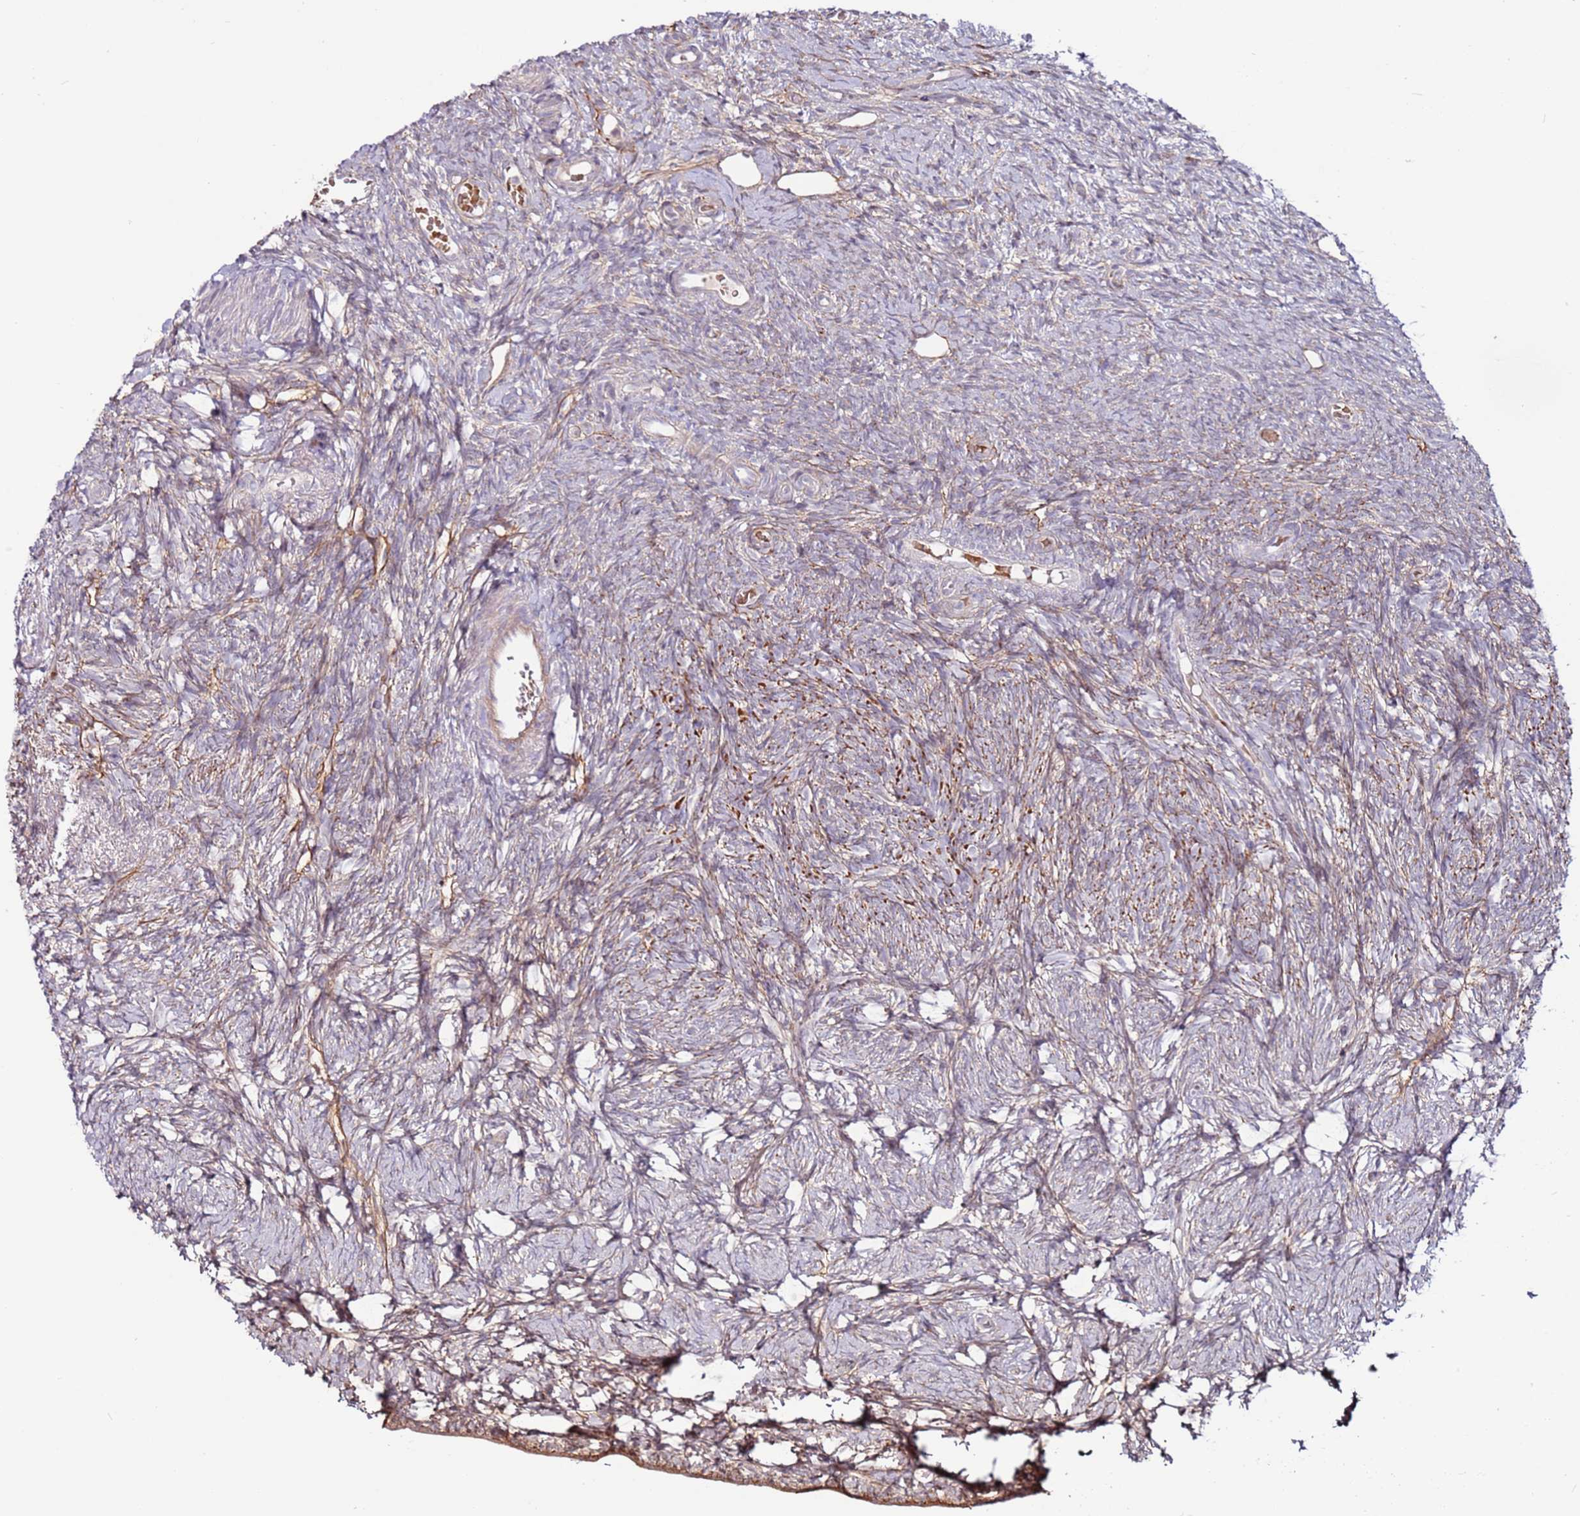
{"staining": {"intensity": "moderate", "quantity": "<25%", "location": "cytoplasmic/membranous"}, "tissue": "ovary", "cell_type": "Ovarian stroma cells", "image_type": "normal", "snomed": [{"axis": "morphology", "description": "Normal tissue, NOS"}, {"axis": "topography", "description": "Ovary"}], "caption": "The histopathology image shows a brown stain indicating the presence of a protein in the cytoplasmic/membranous of ovarian stroma cells in ovary.", "gene": "MTG2", "patient": {"sex": "female", "age": 39}}